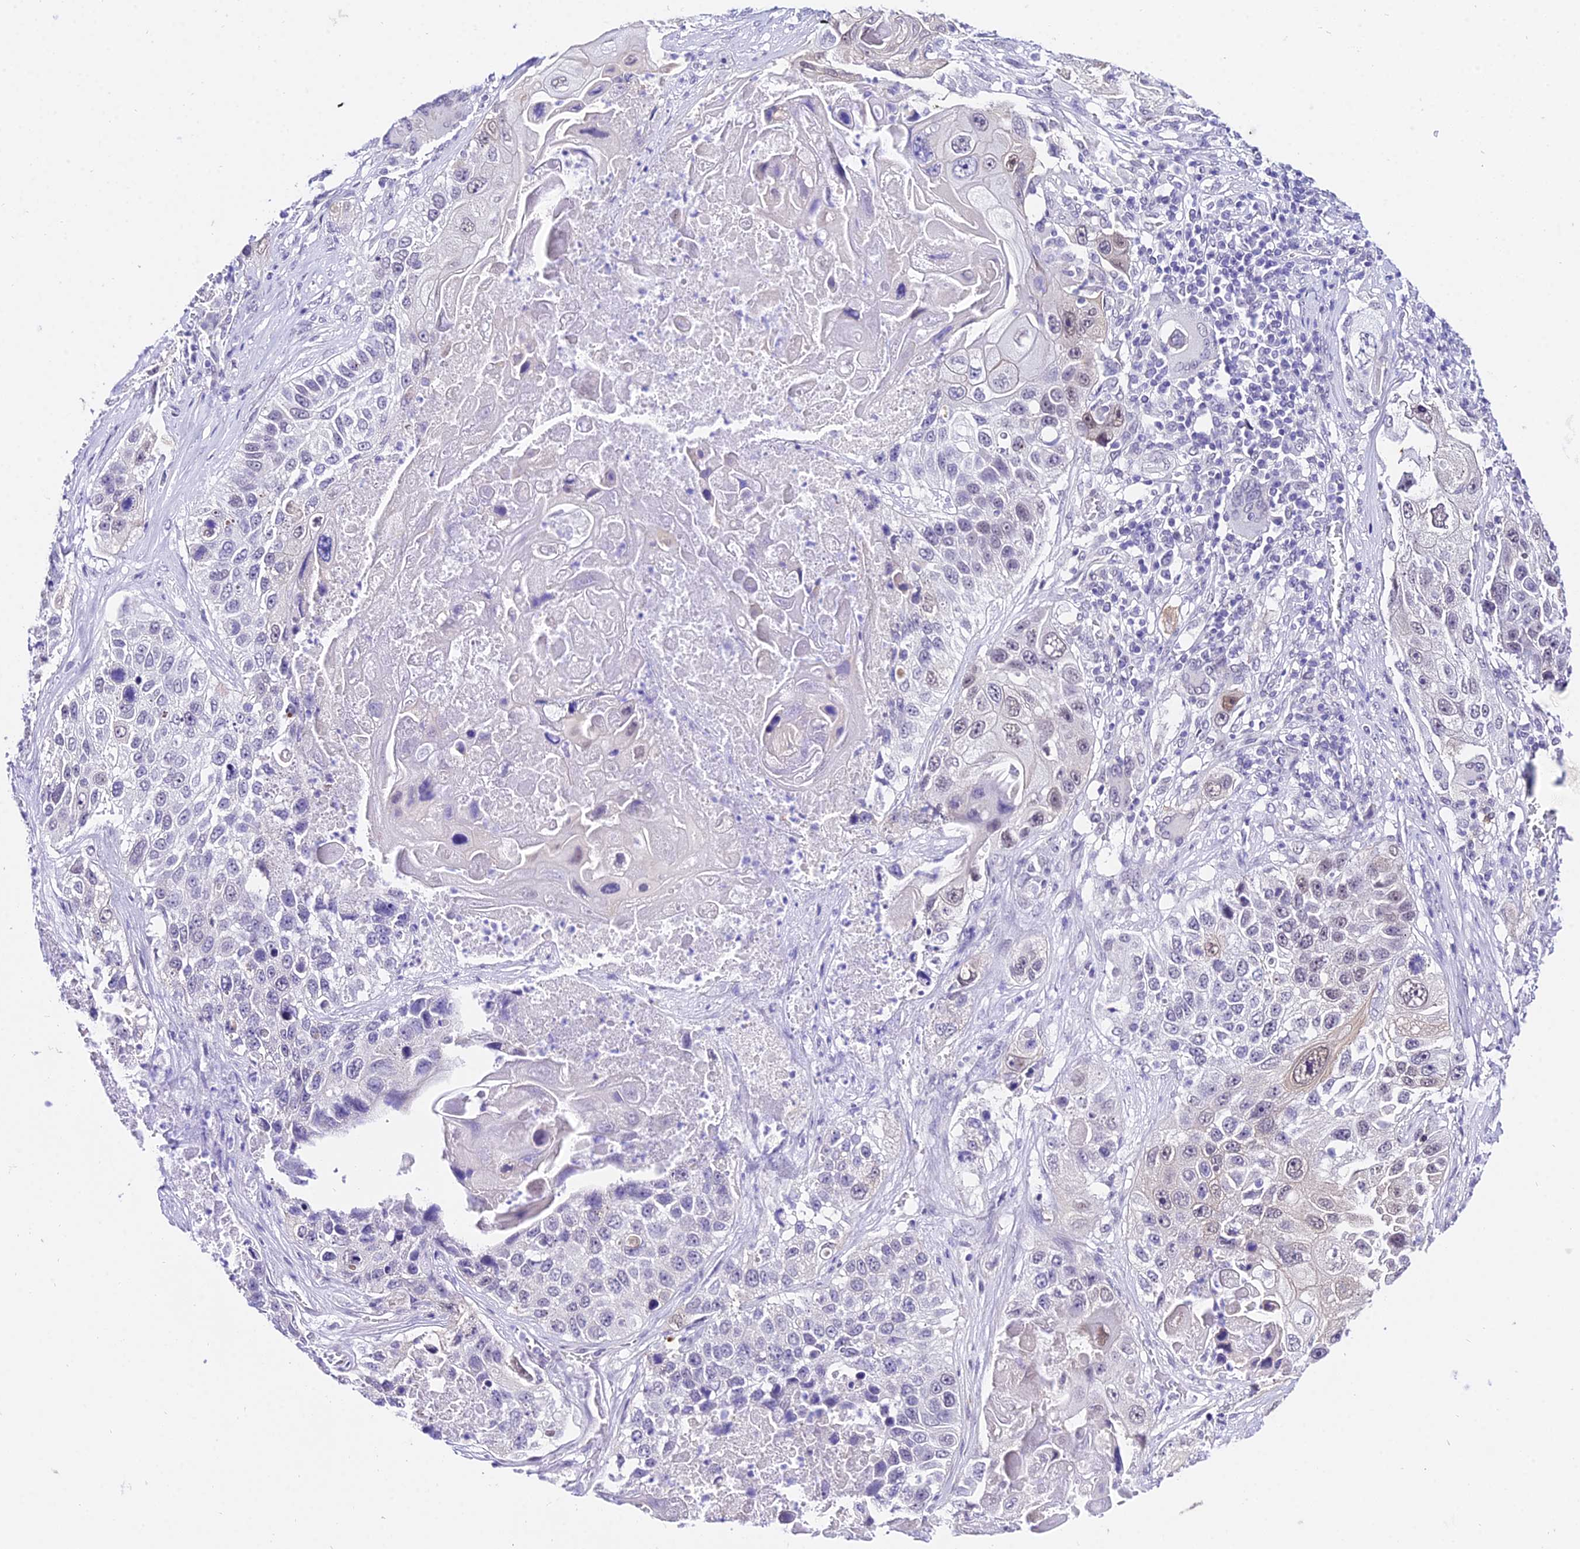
{"staining": {"intensity": "moderate", "quantity": "<25%", "location": "nuclear"}, "tissue": "lung cancer", "cell_type": "Tumor cells", "image_type": "cancer", "snomed": [{"axis": "morphology", "description": "Squamous cell carcinoma, NOS"}, {"axis": "topography", "description": "Lung"}], "caption": "This micrograph exhibits immunohistochemistry (IHC) staining of human squamous cell carcinoma (lung), with low moderate nuclear staining in about <25% of tumor cells.", "gene": "POLR2I", "patient": {"sex": "male", "age": 61}}